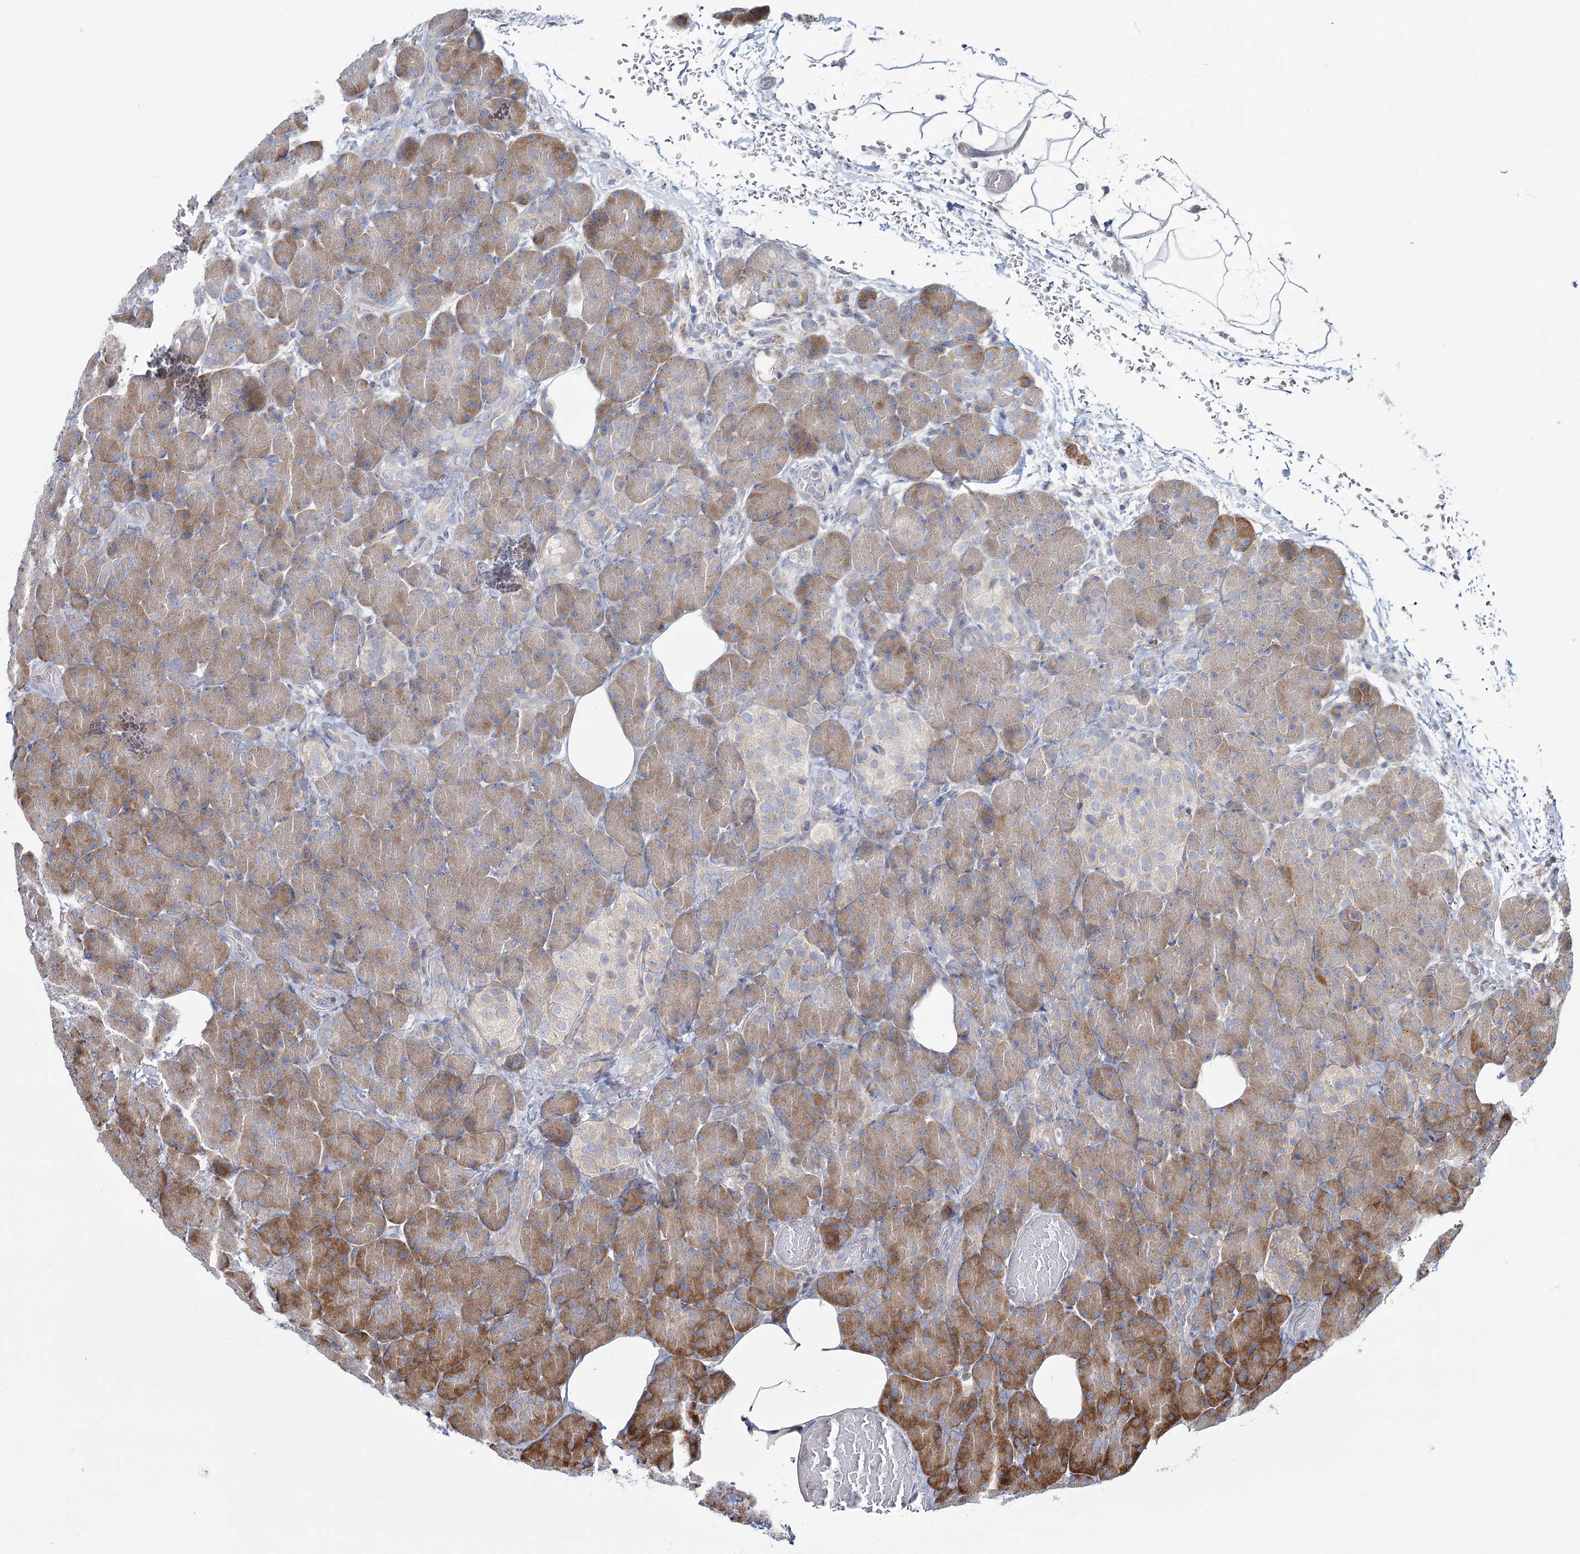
{"staining": {"intensity": "moderate", "quantity": ">75%", "location": "cytoplasmic/membranous"}, "tissue": "pancreas", "cell_type": "Exocrine glandular cells", "image_type": "normal", "snomed": [{"axis": "morphology", "description": "Normal tissue, NOS"}, {"axis": "topography", "description": "Pancreas"}], "caption": "Exocrine glandular cells reveal medium levels of moderate cytoplasmic/membranous positivity in about >75% of cells in benign pancreas.", "gene": "POGLUT1", "patient": {"sex": "female", "age": 43}}